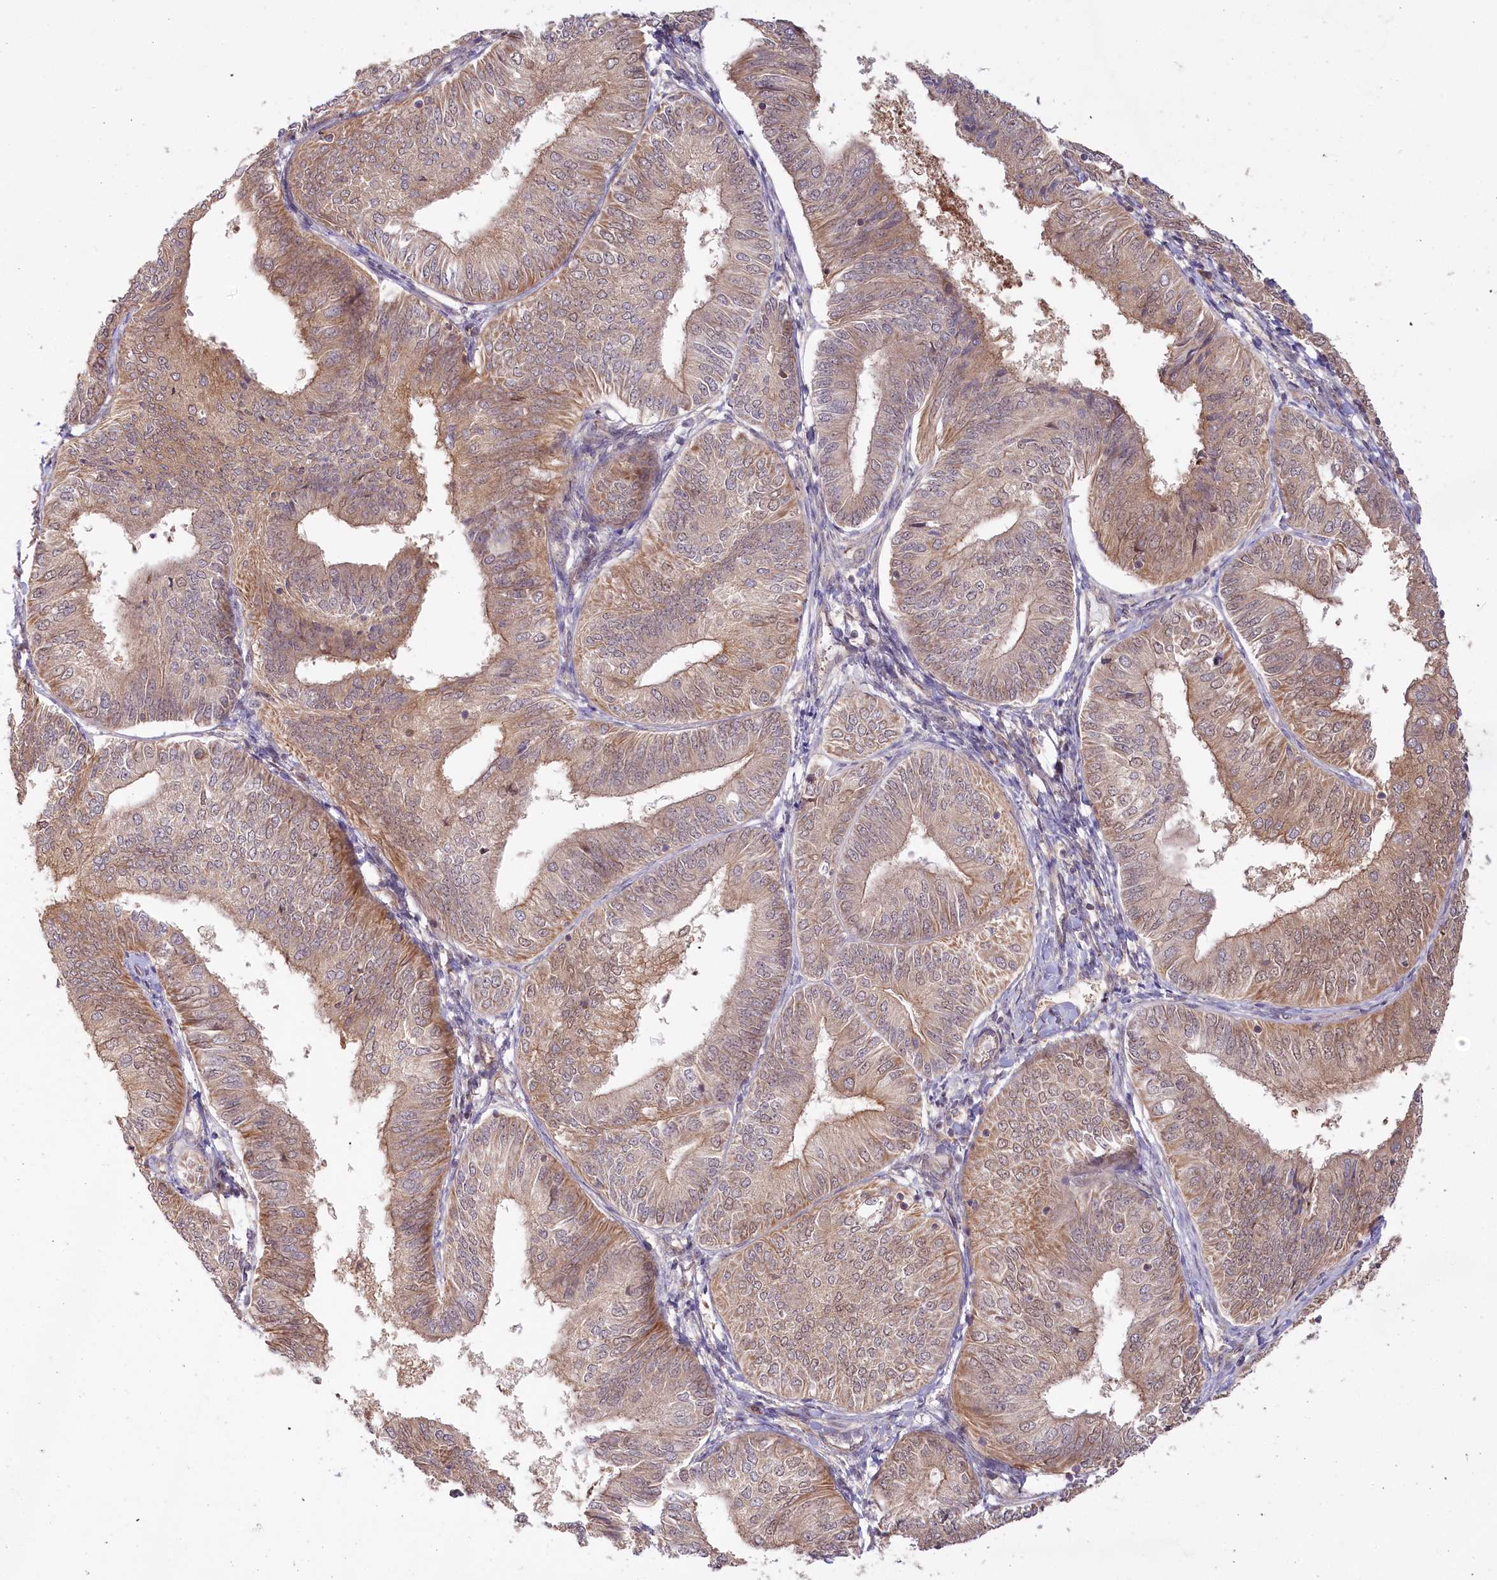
{"staining": {"intensity": "moderate", "quantity": ">75%", "location": "cytoplasmic/membranous"}, "tissue": "endometrial cancer", "cell_type": "Tumor cells", "image_type": "cancer", "snomed": [{"axis": "morphology", "description": "Adenocarcinoma, NOS"}, {"axis": "topography", "description": "Endometrium"}], "caption": "Immunohistochemical staining of human adenocarcinoma (endometrial) demonstrates medium levels of moderate cytoplasmic/membranous protein expression in about >75% of tumor cells.", "gene": "CEP70", "patient": {"sex": "female", "age": 58}}